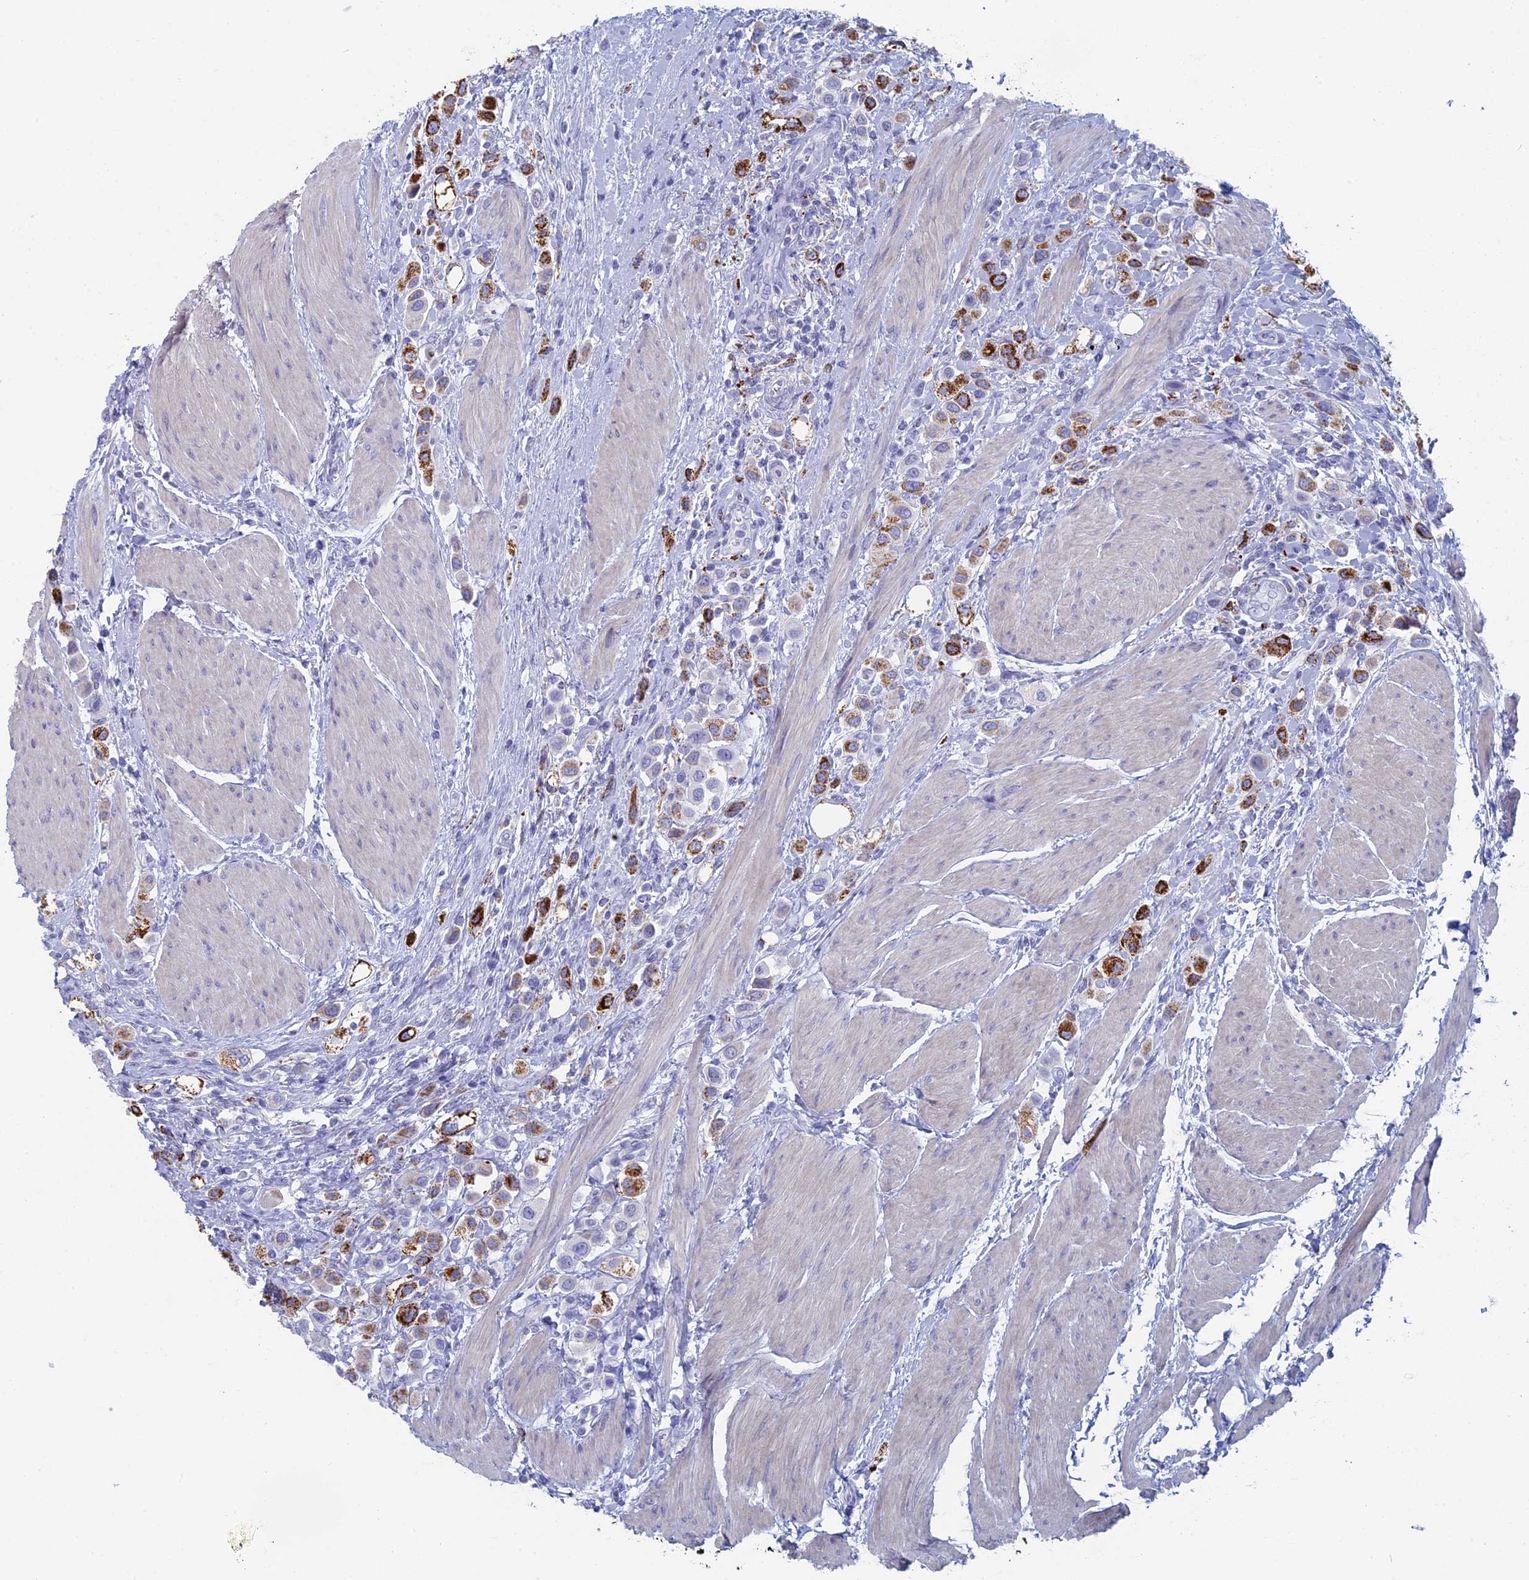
{"staining": {"intensity": "strong", "quantity": "25%-75%", "location": "cytoplasmic/membranous"}, "tissue": "urothelial cancer", "cell_type": "Tumor cells", "image_type": "cancer", "snomed": [{"axis": "morphology", "description": "Urothelial carcinoma, High grade"}, {"axis": "topography", "description": "Urinary bladder"}], "caption": "IHC (DAB) staining of urothelial cancer exhibits strong cytoplasmic/membranous protein expression in about 25%-75% of tumor cells. (DAB (3,3'-diaminobenzidine) = brown stain, brightfield microscopy at high magnification).", "gene": "ALMS1", "patient": {"sex": "male", "age": 50}}